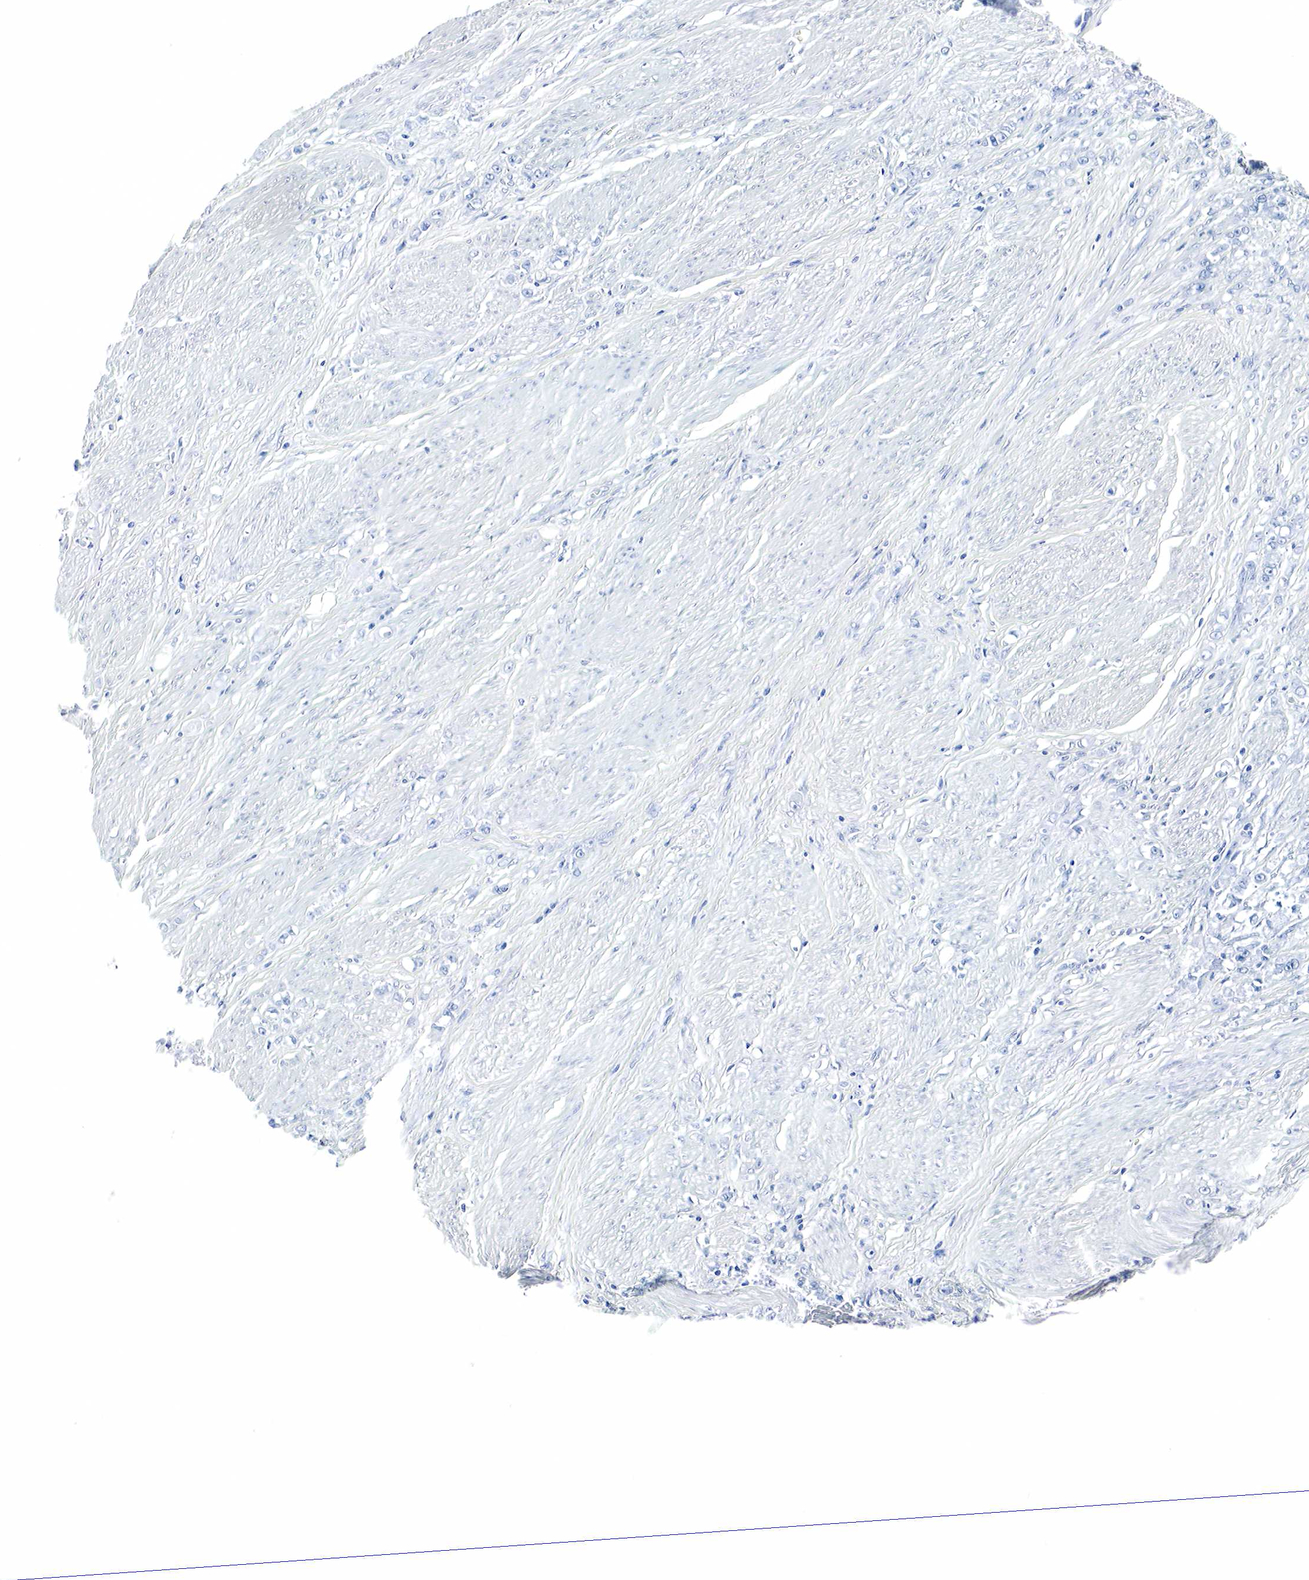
{"staining": {"intensity": "negative", "quantity": "none", "location": "none"}, "tissue": "liver cancer", "cell_type": "Tumor cells", "image_type": "cancer", "snomed": [{"axis": "morphology", "description": "Carcinoma, Hepatocellular, NOS"}, {"axis": "topography", "description": "Liver"}], "caption": "Histopathology image shows no significant protein expression in tumor cells of liver hepatocellular carcinoma.", "gene": "GAST", "patient": {"sex": "male", "age": 47}}